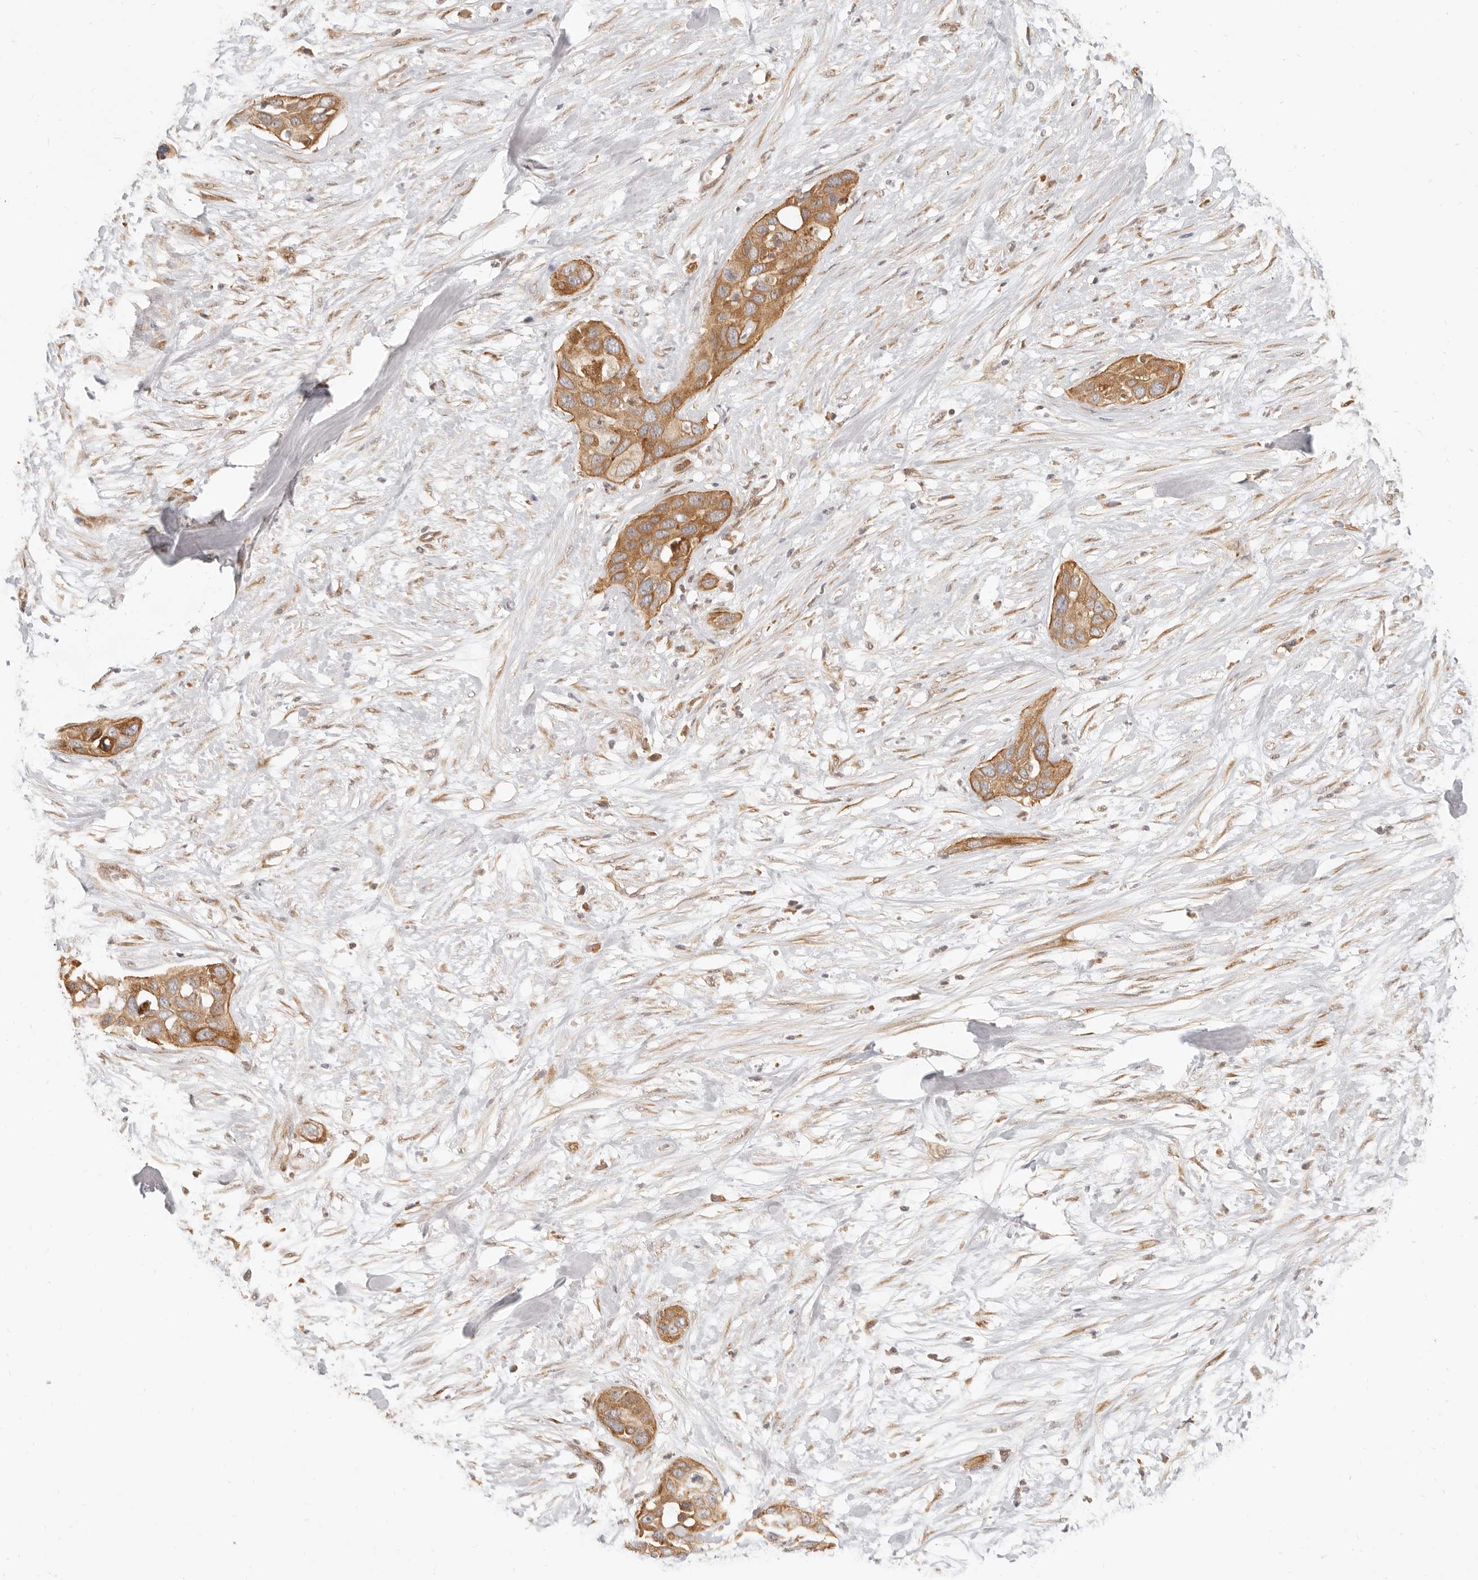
{"staining": {"intensity": "moderate", "quantity": ">75%", "location": "cytoplasmic/membranous"}, "tissue": "pancreatic cancer", "cell_type": "Tumor cells", "image_type": "cancer", "snomed": [{"axis": "morphology", "description": "Adenocarcinoma, NOS"}, {"axis": "topography", "description": "Pancreas"}], "caption": "About >75% of tumor cells in pancreatic cancer (adenocarcinoma) demonstrate moderate cytoplasmic/membranous protein expression as visualized by brown immunohistochemical staining.", "gene": "TUFT1", "patient": {"sex": "female", "age": 60}}